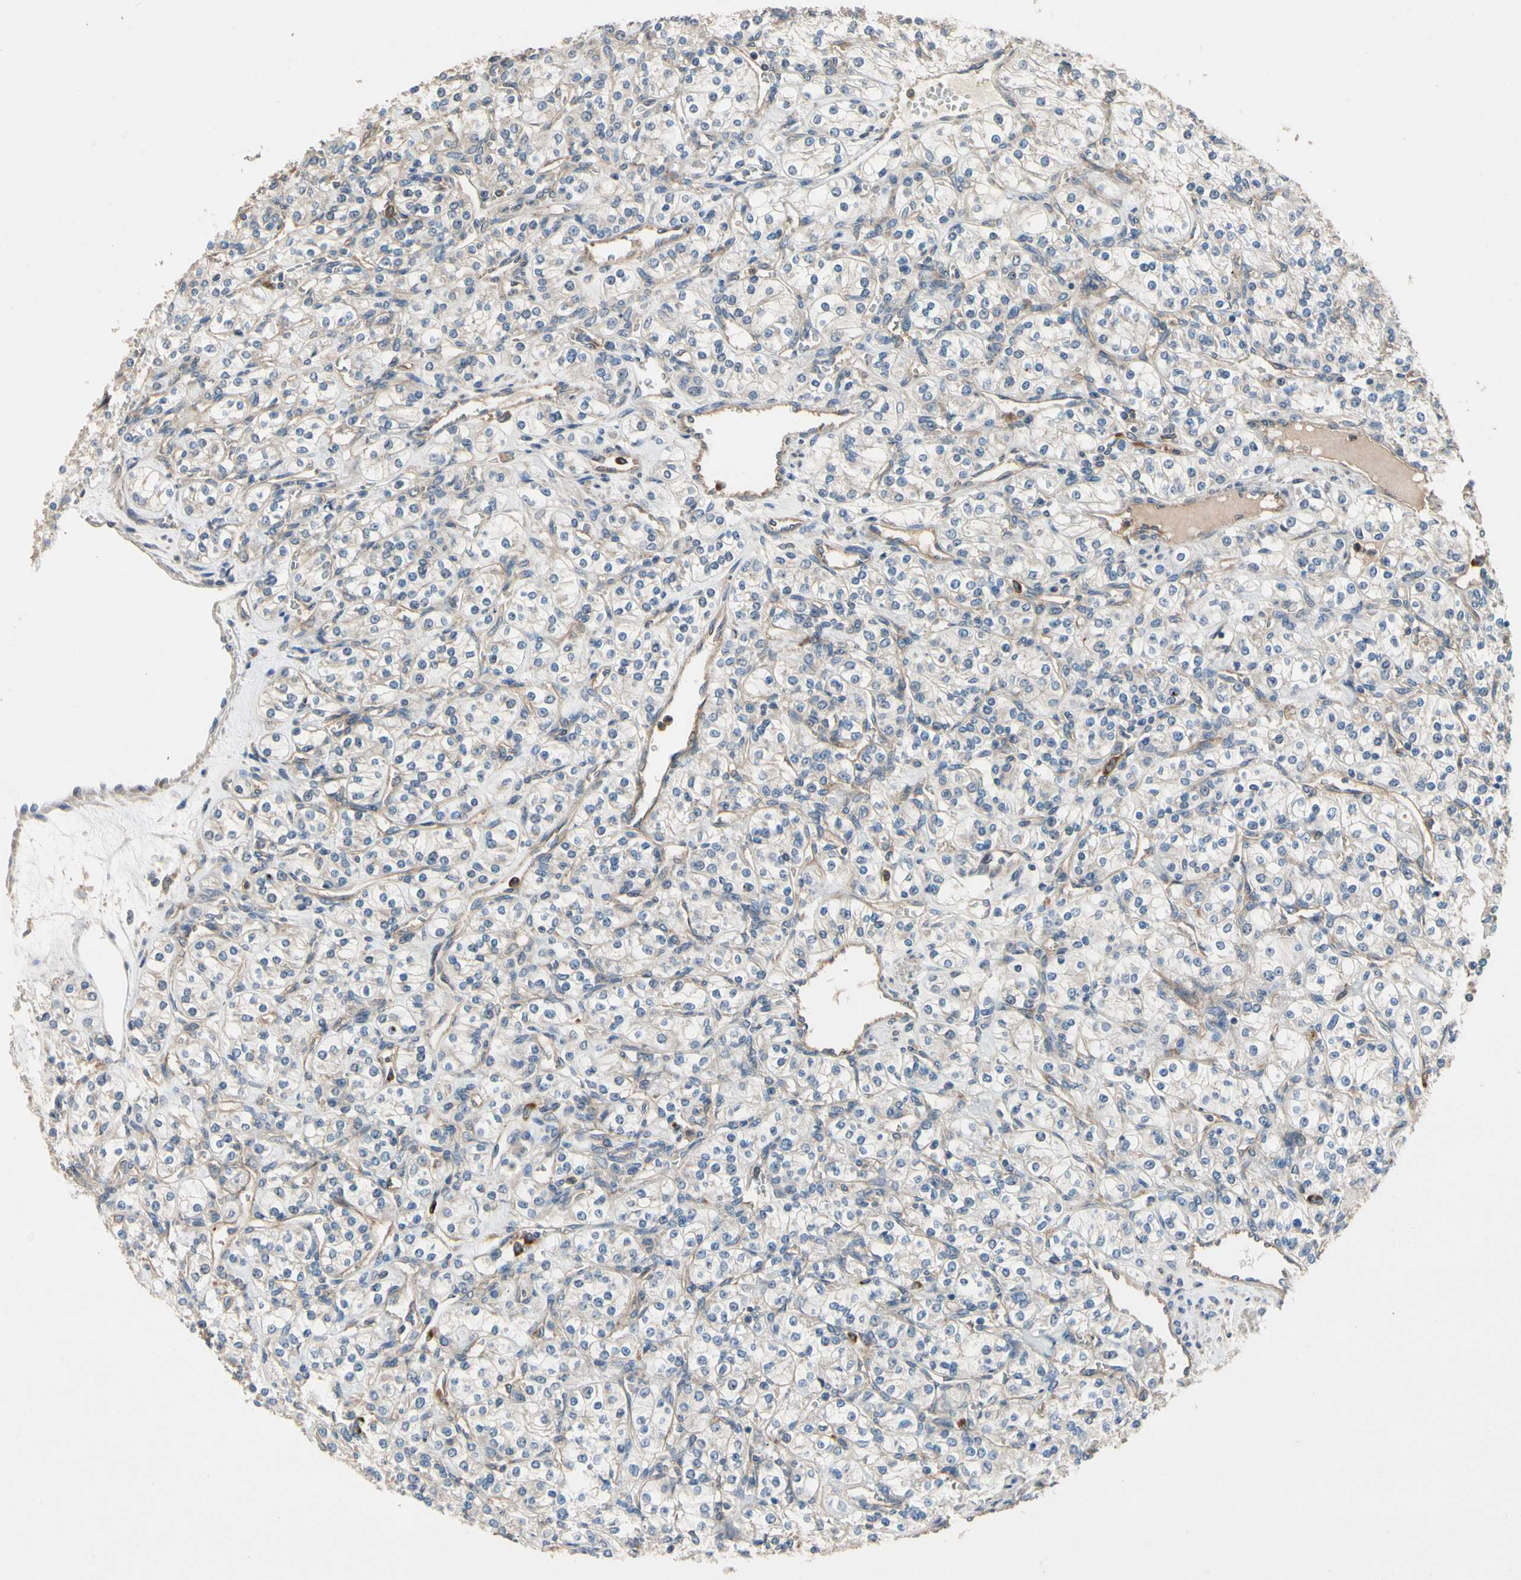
{"staining": {"intensity": "negative", "quantity": "none", "location": "none"}, "tissue": "renal cancer", "cell_type": "Tumor cells", "image_type": "cancer", "snomed": [{"axis": "morphology", "description": "Adenocarcinoma, NOS"}, {"axis": "topography", "description": "Kidney"}], "caption": "Immunohistochemistry histopathology image of neoplastic tissue: human renal cancer (adenocarcinoma) stained with DAB (3,3'-diaminobenzidine) shows no significant protein staining in tumor cells.", "gene": "SIGLEC5", "patient": {"sex": "male", "age": 77}}